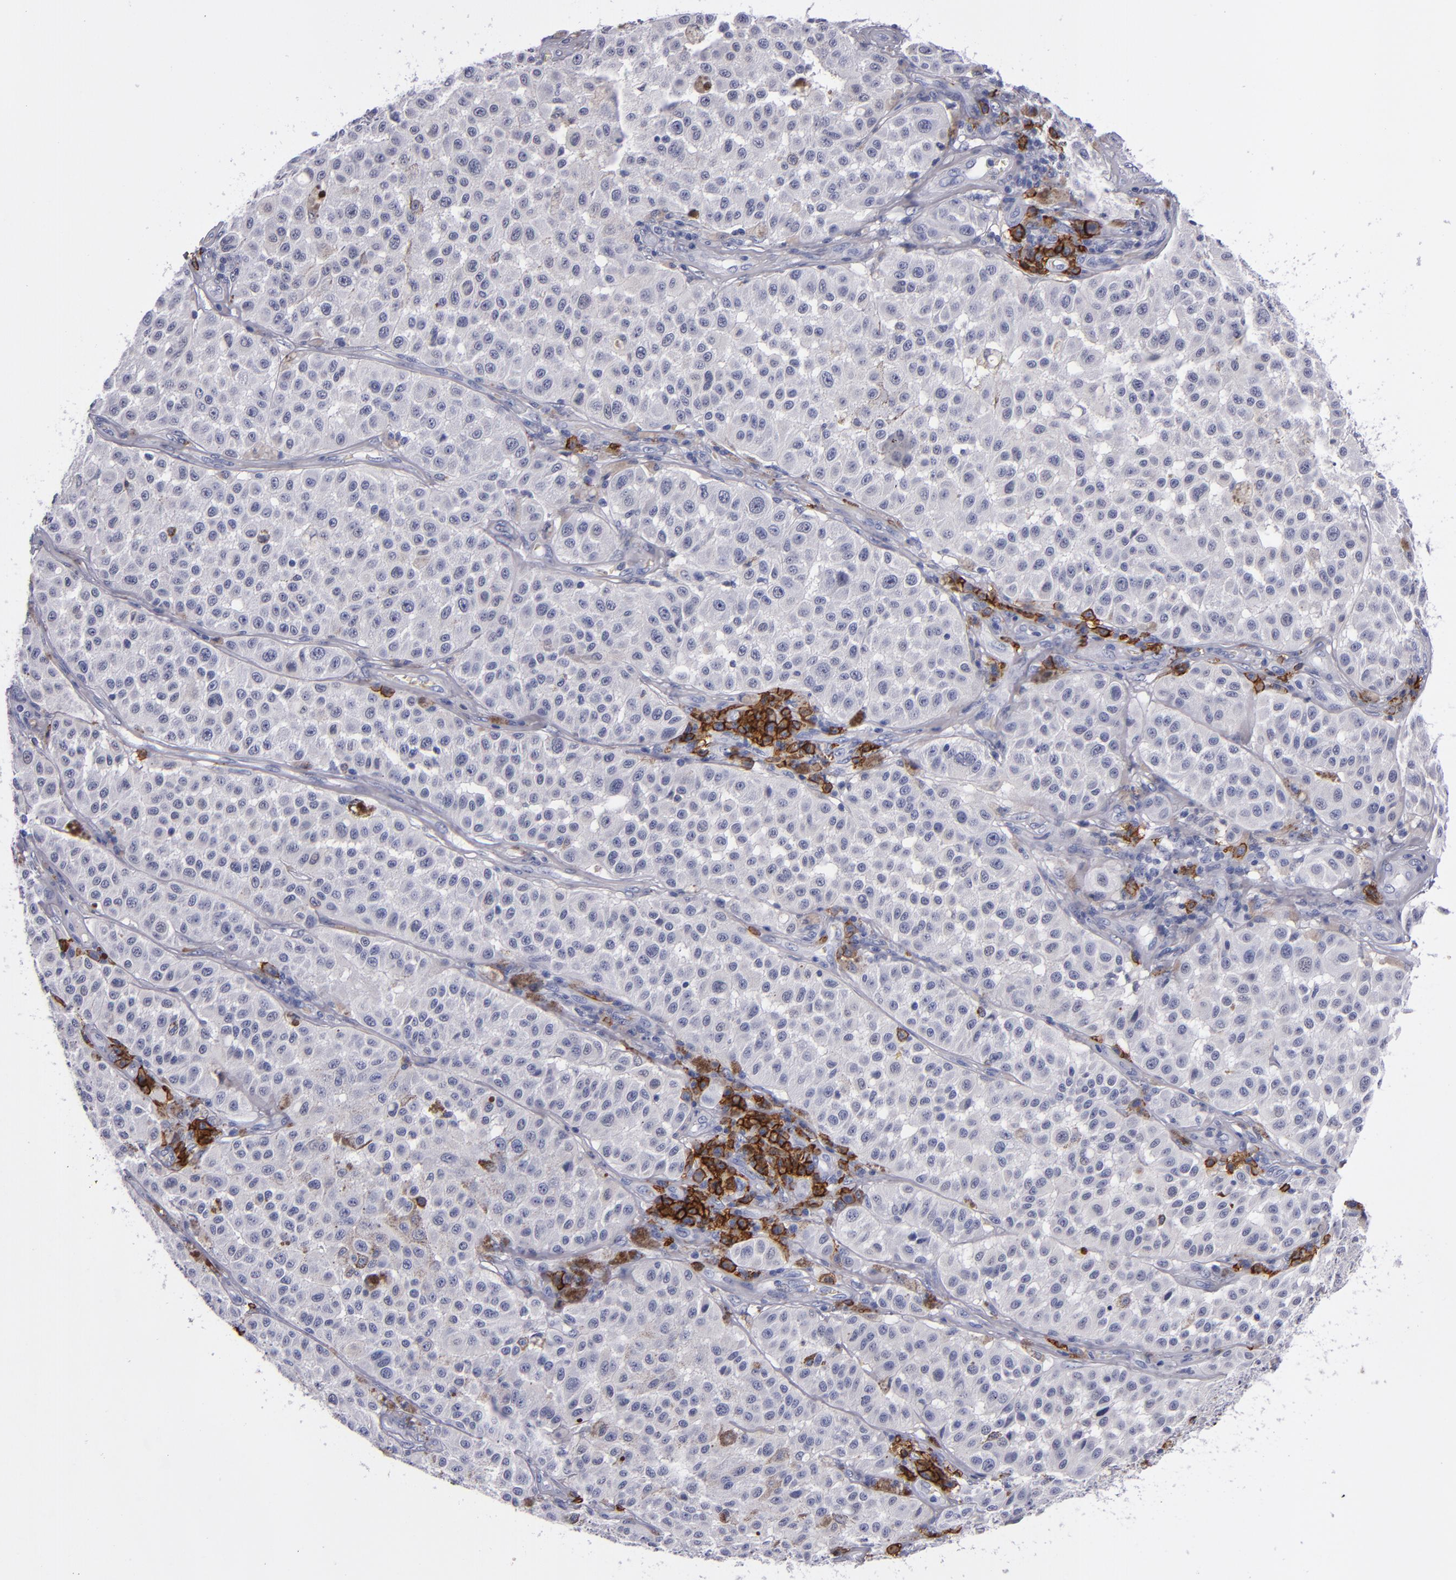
{"staining": {"intensity": "negative", "quantity": "none", "location": "none"}, "tissue": "melanoma", "cell_type": "Tumor cells", "image_type": "cancer", "snomed": [{"axis": "morphology", "description": "Malignant melanoma, NOS"}, {"axis": "topography", "description": "Skin"}], "caption": "This is an IHC photomicrograph of human malignant melanoma. There is no positivity in tumor cells.", "gene": "CD38", "patient": {"sex": "female", "age": 64}}